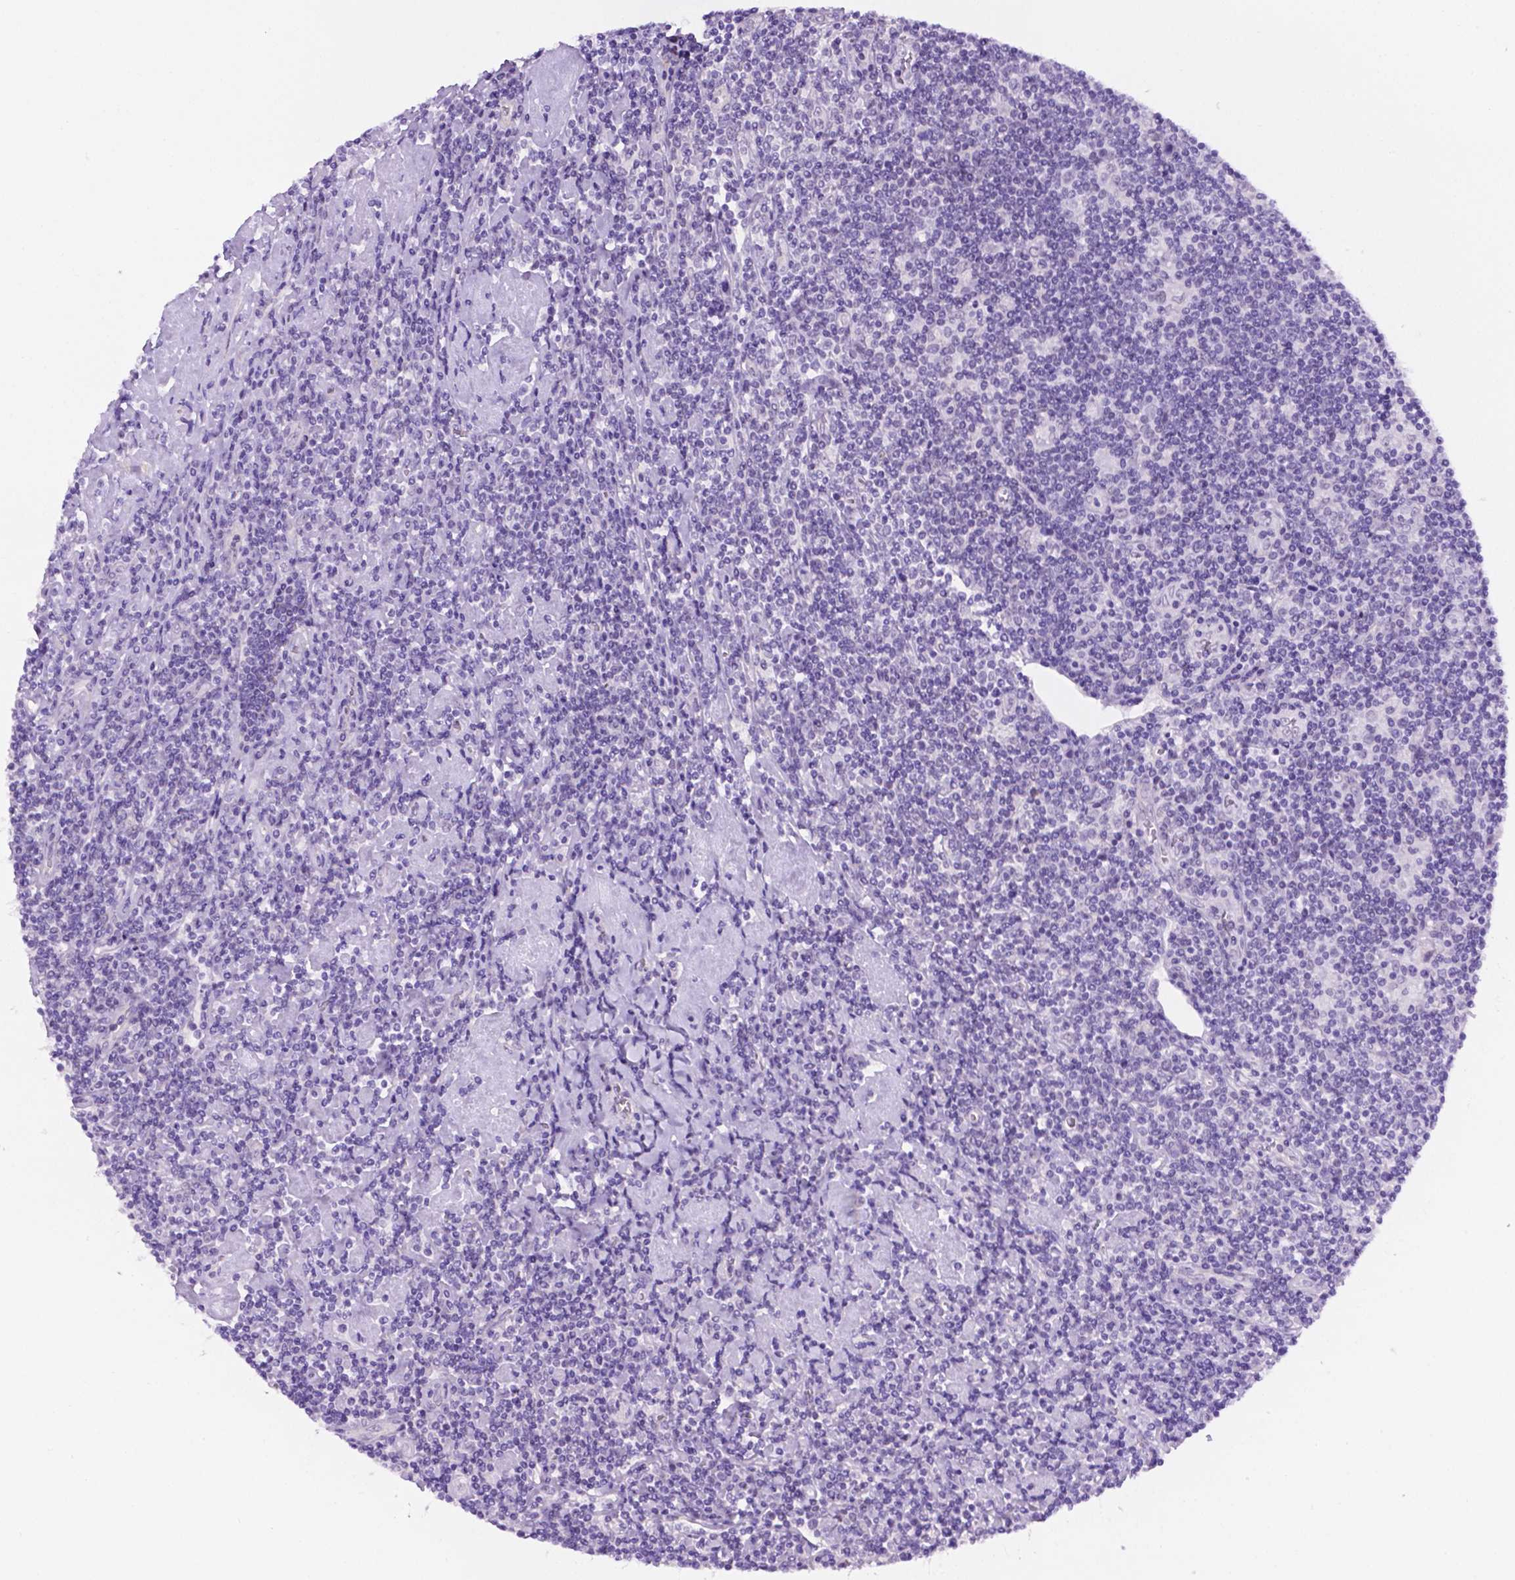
{"staining": {"intensity": "negative", "quantity": "none", "location": "none"}, "tissue": "lymphoma", "cell_type": "Tumor cells", "image_type": "cancer", "snomed": [{"axis": "morphology", "description": "Hodgkin's disease, NOS"}, {"axis": "topography", "description": "Lymph node"}], "caption": "The immunohistochemistry (IHC) micrograph has no significant expression in tumor cells of Hodgkin's disease tissue.", "gene": "TACSTD2", "patient": {"sex": "male", "age": 40}}